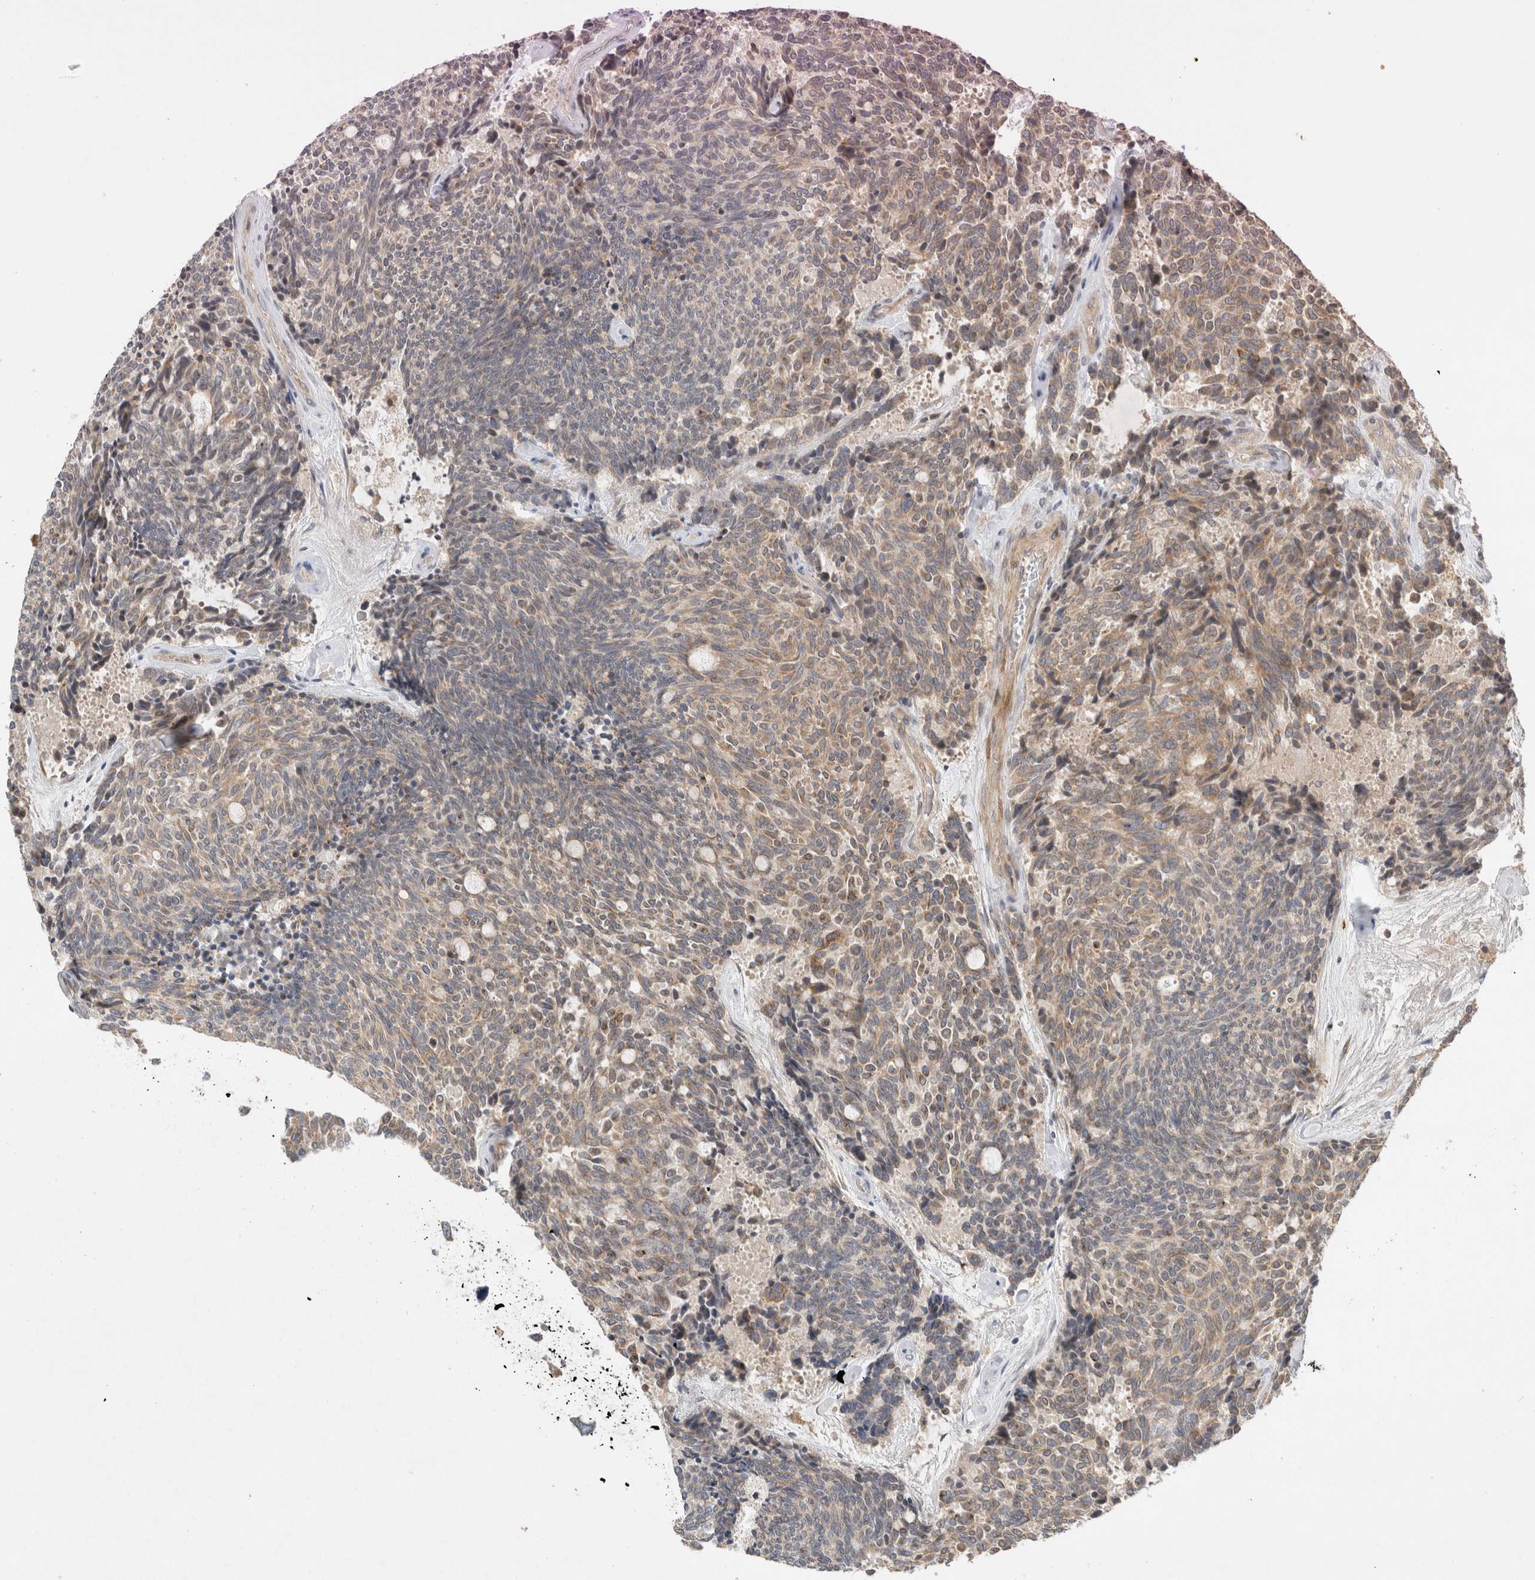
{"staining": {"intensity": "weak", "quantity": "25%-75%", "location": "cytoplasmic/membranous"}, "tissue": "carcinoid", "cell_type": "Tumor cells", "image_type": "cancer", "snomed": [{"axis": "morphology", "description": "Carcinoid, malignant, NOS"}, {"axis": "topography", "description": "Pancreas"}], "caption": "Carcinoid (malignant) was stained to show a protein in brown. There is low levels of weak cytoplasmic/membranous staining in approximately 25%-75% of tumor cells. (Brightfield microscopy of DAB IHC at high magnification).", "gene": "ARMC9", "patient": {"sex": "female", "age": 54}}